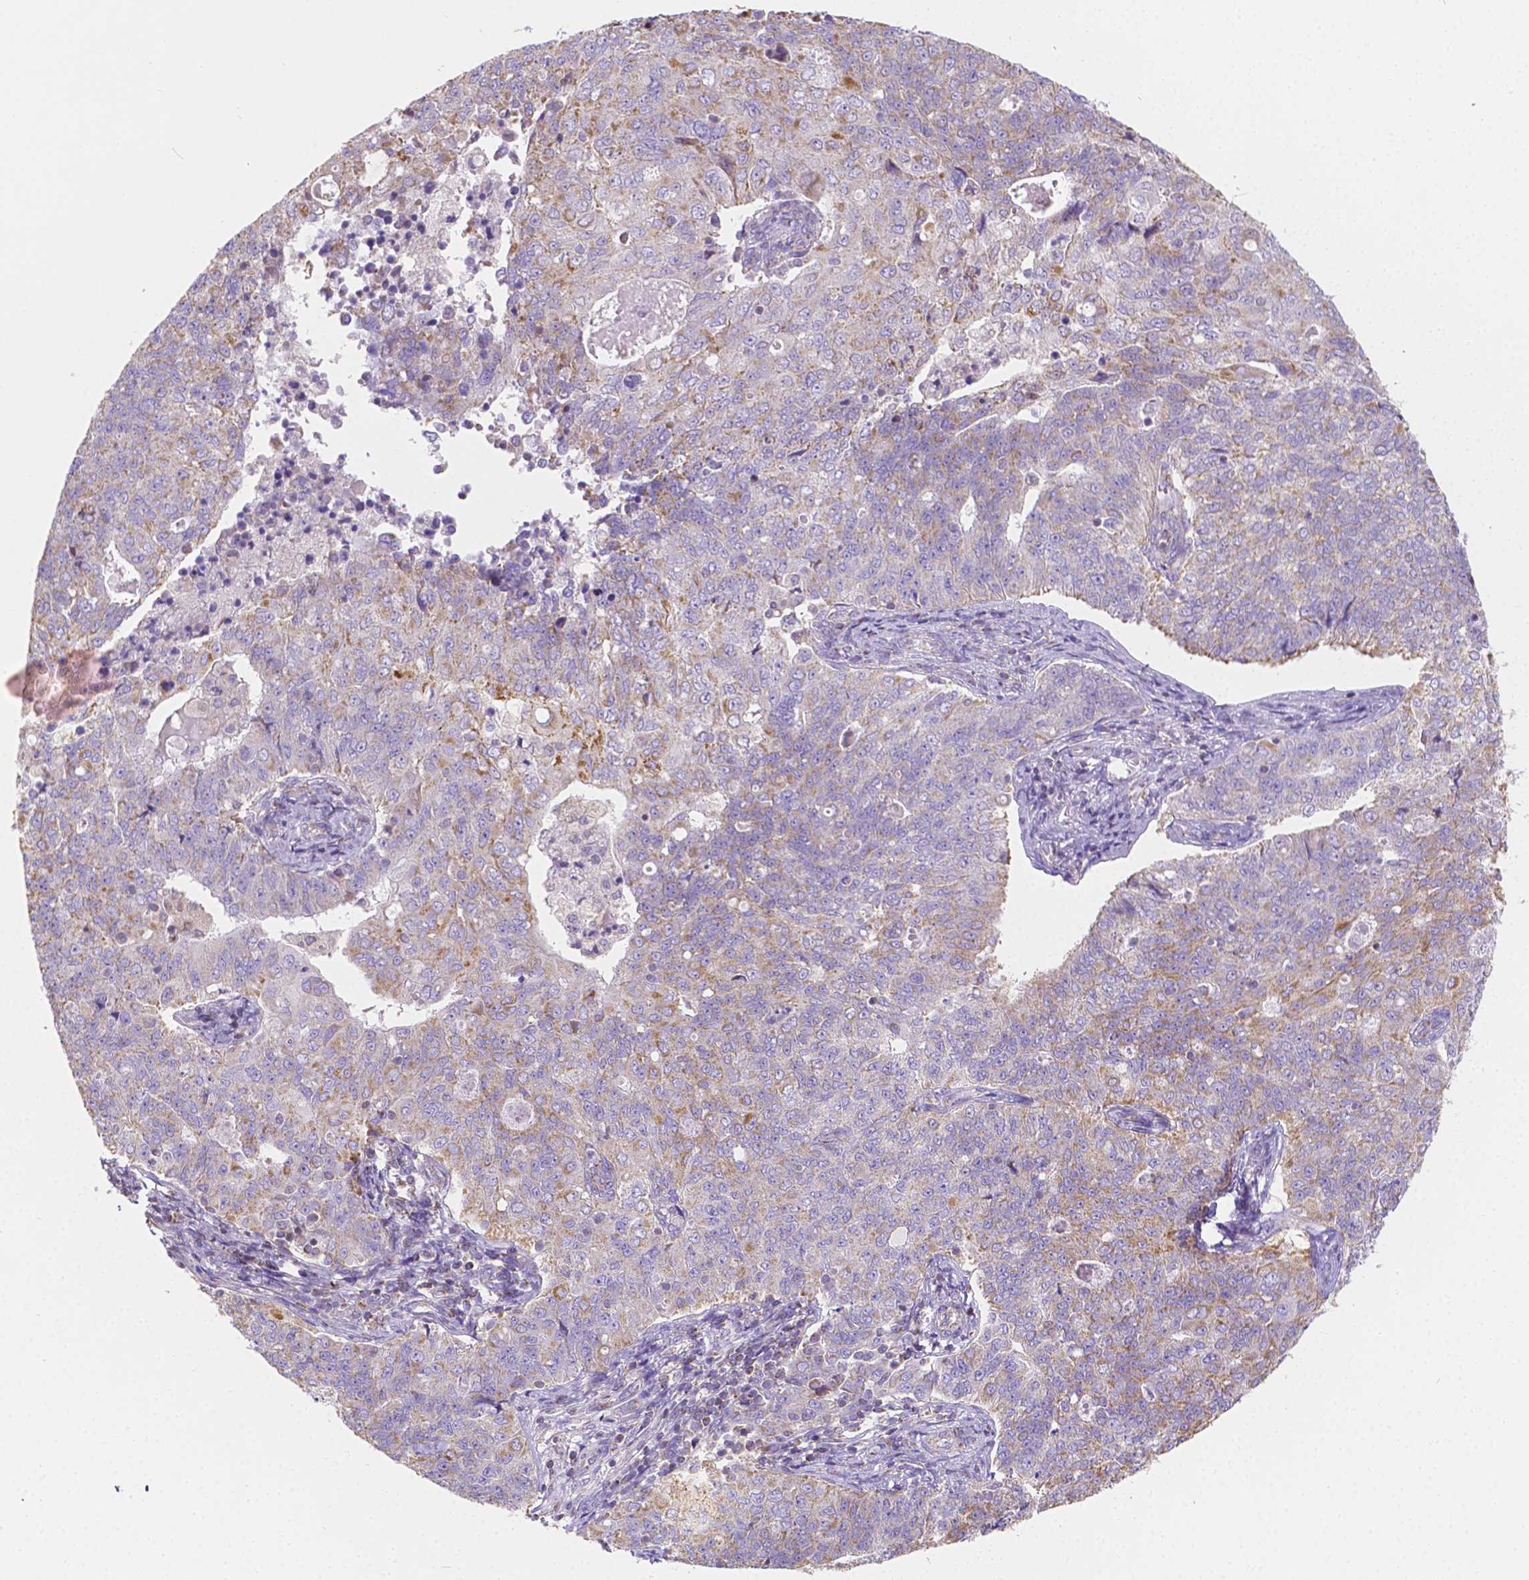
{"staining": {"intensity": "moderate", "quantity": "<25%", "location": "cytoplasmic/membranous"}, "tissue": "endometrial cancer", "cell_type": "Tumor cells", "image_type": "cancer", "snomed": [{"axis": "morphology", "description": "Adenocarcinoma, NOS"}, {"axis": "topography", "description": "Endometrium"}], "caption": "Immunohistochemical staining of human adenocarcinoma (endometrial) shows low levels of moderate cytoplasmic/membranous protein staining in about <25% of tumor cells.", "gene": "SGTB", "patient": {"sex": "female", "age": 43}}